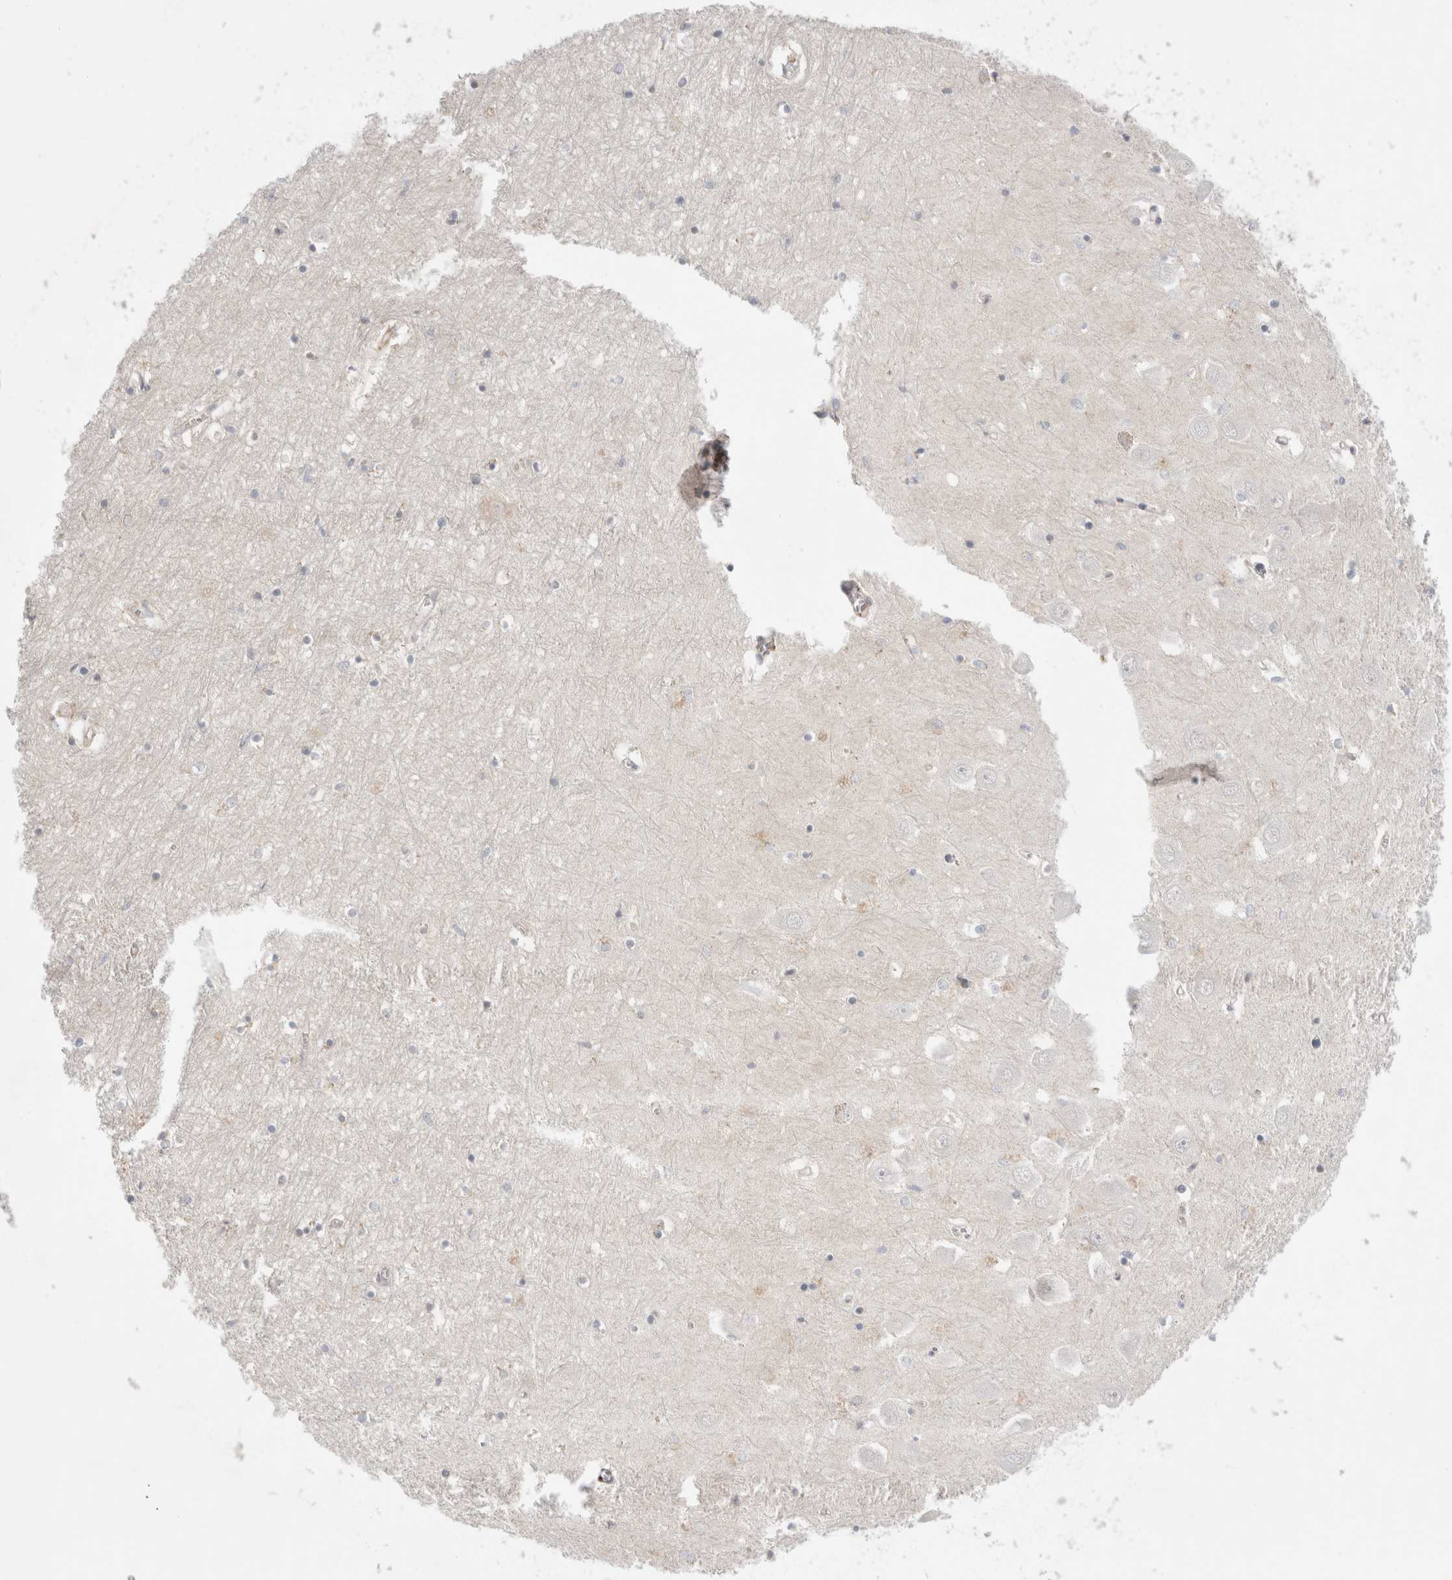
{"staining": {"intensity": "negative", "quantity": "none", "location": "none"}, "tissue": "hippocampus", "cell_type": "Glial cells", "image_type": "normal", "snomed": [{"axis": "morphology", "description": "Normal tissue, NOS"}, {"axis": "topography", "description": "Hippocampus"}], "caption": "A high-resolution histopathology image shows immunohistochemistry (IHC) staining of normal hippocampus, which displays no significant positivity in glial cells. (Immunohistochemistry (ihc), brightfield microscopy, high magnification).", "gene": "NFKB1", "patient": {"sex": "male", "age": 70}}